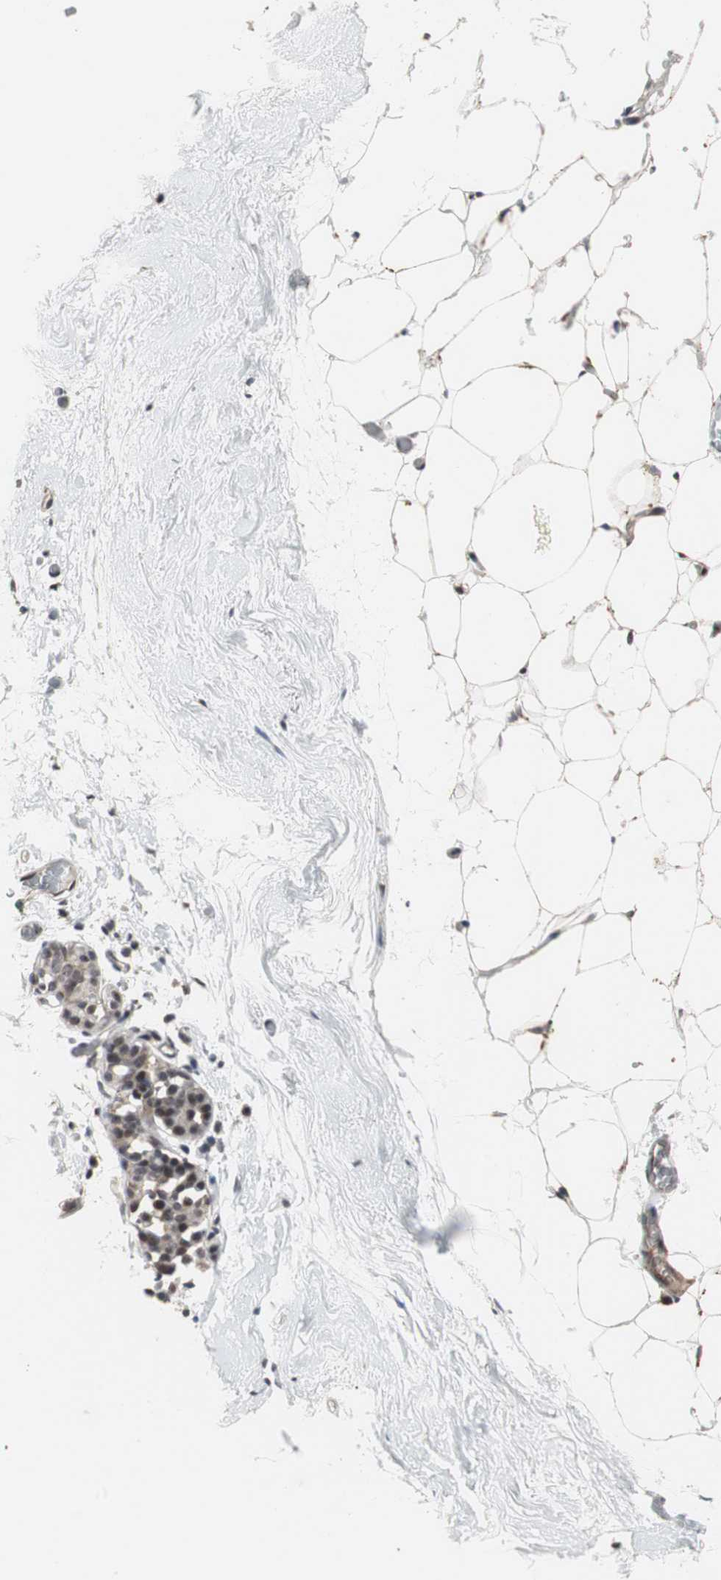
{"staining": {"intensity": "weak", "quantity": ">75%", "location": "nuclear"}, "tissue": "breast", "cell_type": "Adipocytes", "image_type": "normal", "snomed": [{"axis": "morphology", "description": "Normal tissue, NOS"}, {"axis": "topography", "description": "Breast"}], "caption": "A high-resolution histopathology image shows immunohistochemistry staining of unremarkable breast, which demonstrates weak nuclear staining in about >75% of adipocytes.", "gene": "MRPL40", "patient": {"sex": "female", "age": 75}}